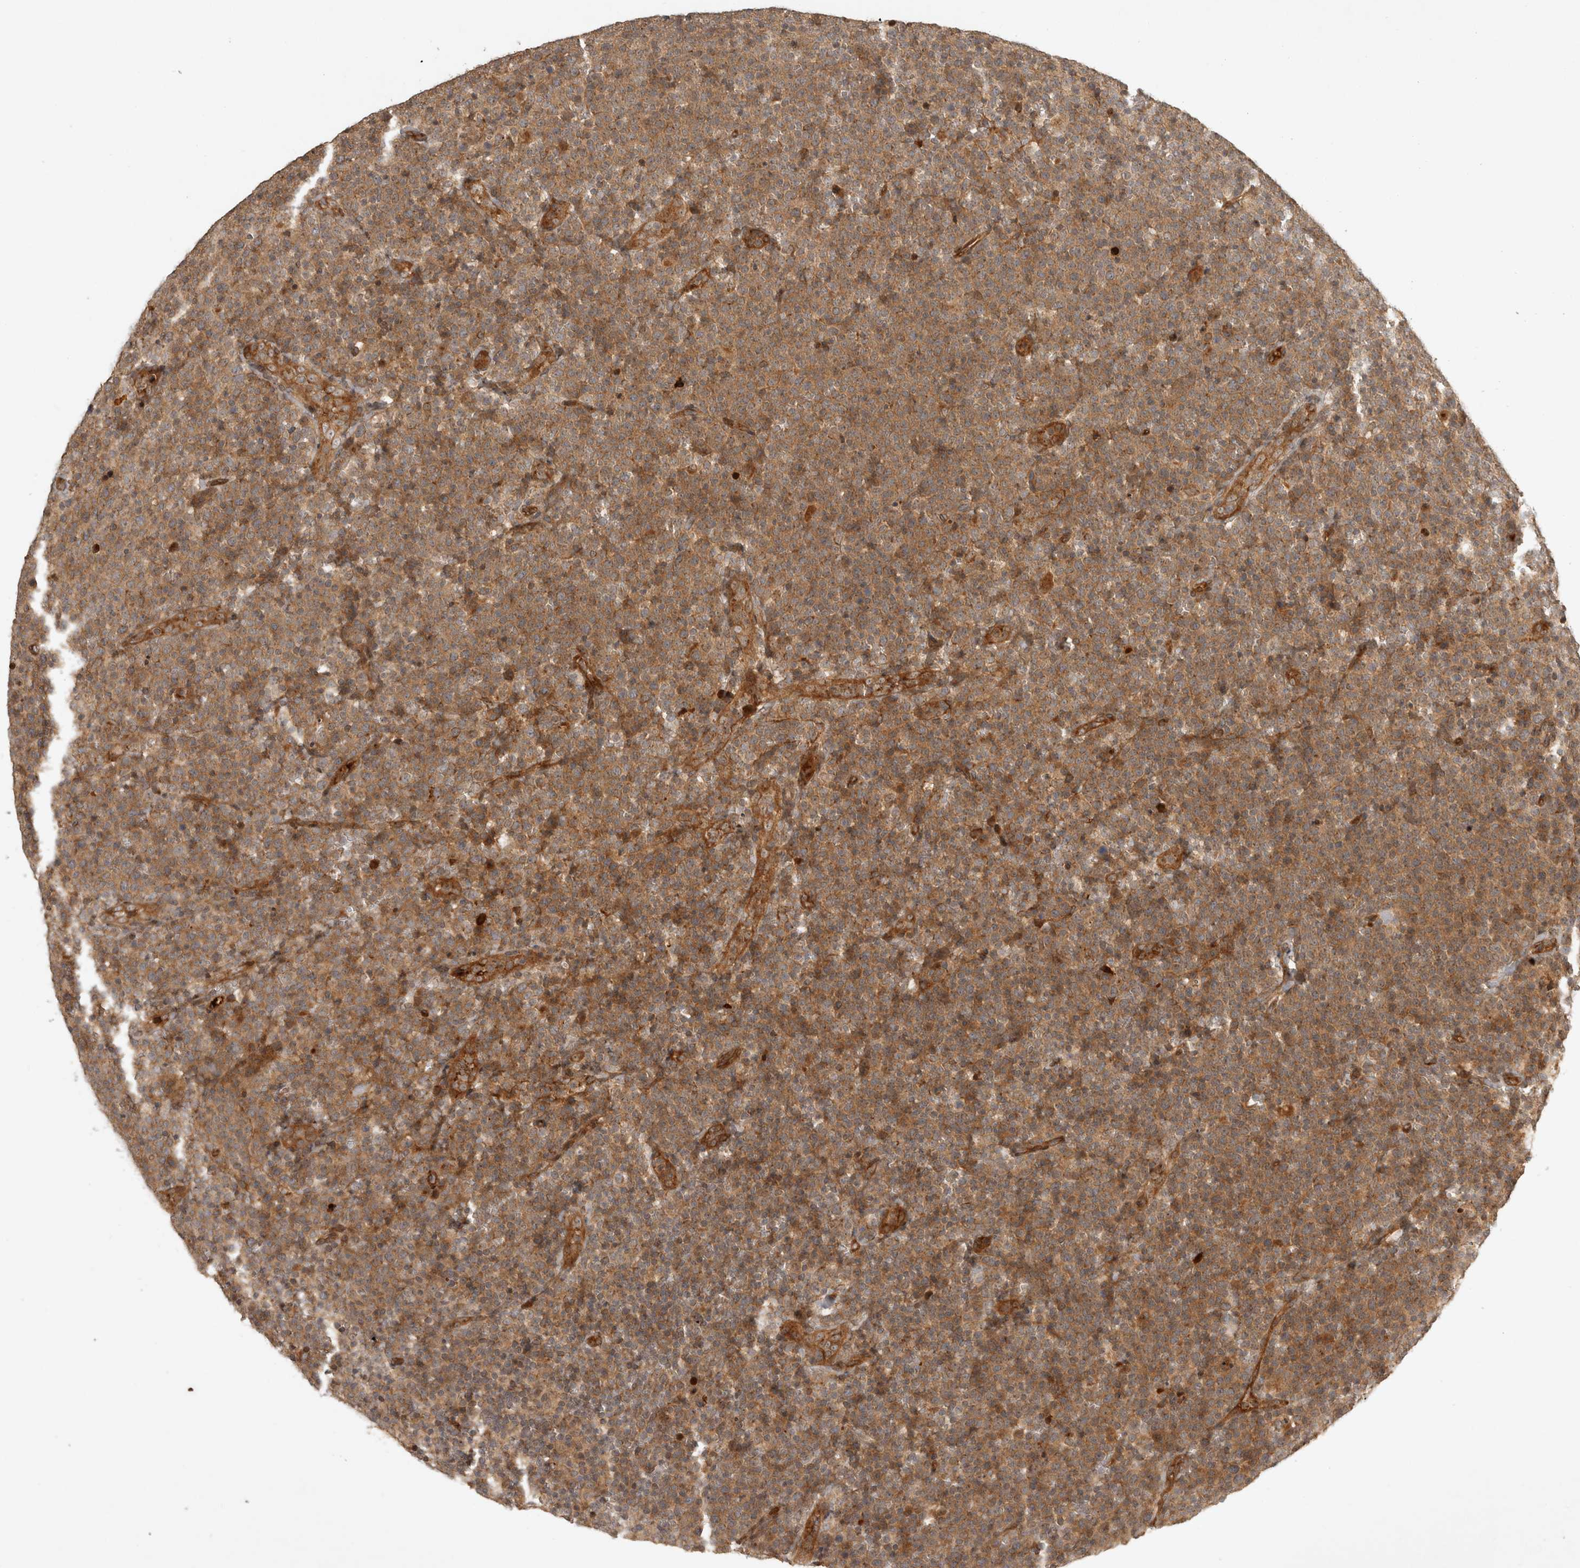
{"staining": {"intensity": "moderate", "quantity": ">75%", "location": "cytoplasmic/membranous"}, "tissue": "lymphoma", "cell_type": "Tumor cells", "image_type": "cancer", "snomed": [{"axis": "morphology", "description": "Malignant lymphoma, non-Hodgkin's type, High grade"}, {"axis": "topography", "description": "Lymph node"}], "caption": "The micrograph demonstrates a brown stain indicating the presence of a protein in the cytoplasmic/membranous of tumor cells in high-grade malignant lymphoma, non-Hodgkin's type. (DAB = brown stain, brightfield microscopy at high magnification).", "gene": "CAMSAP2", "patient": {"sex": "male", "age": 61}}